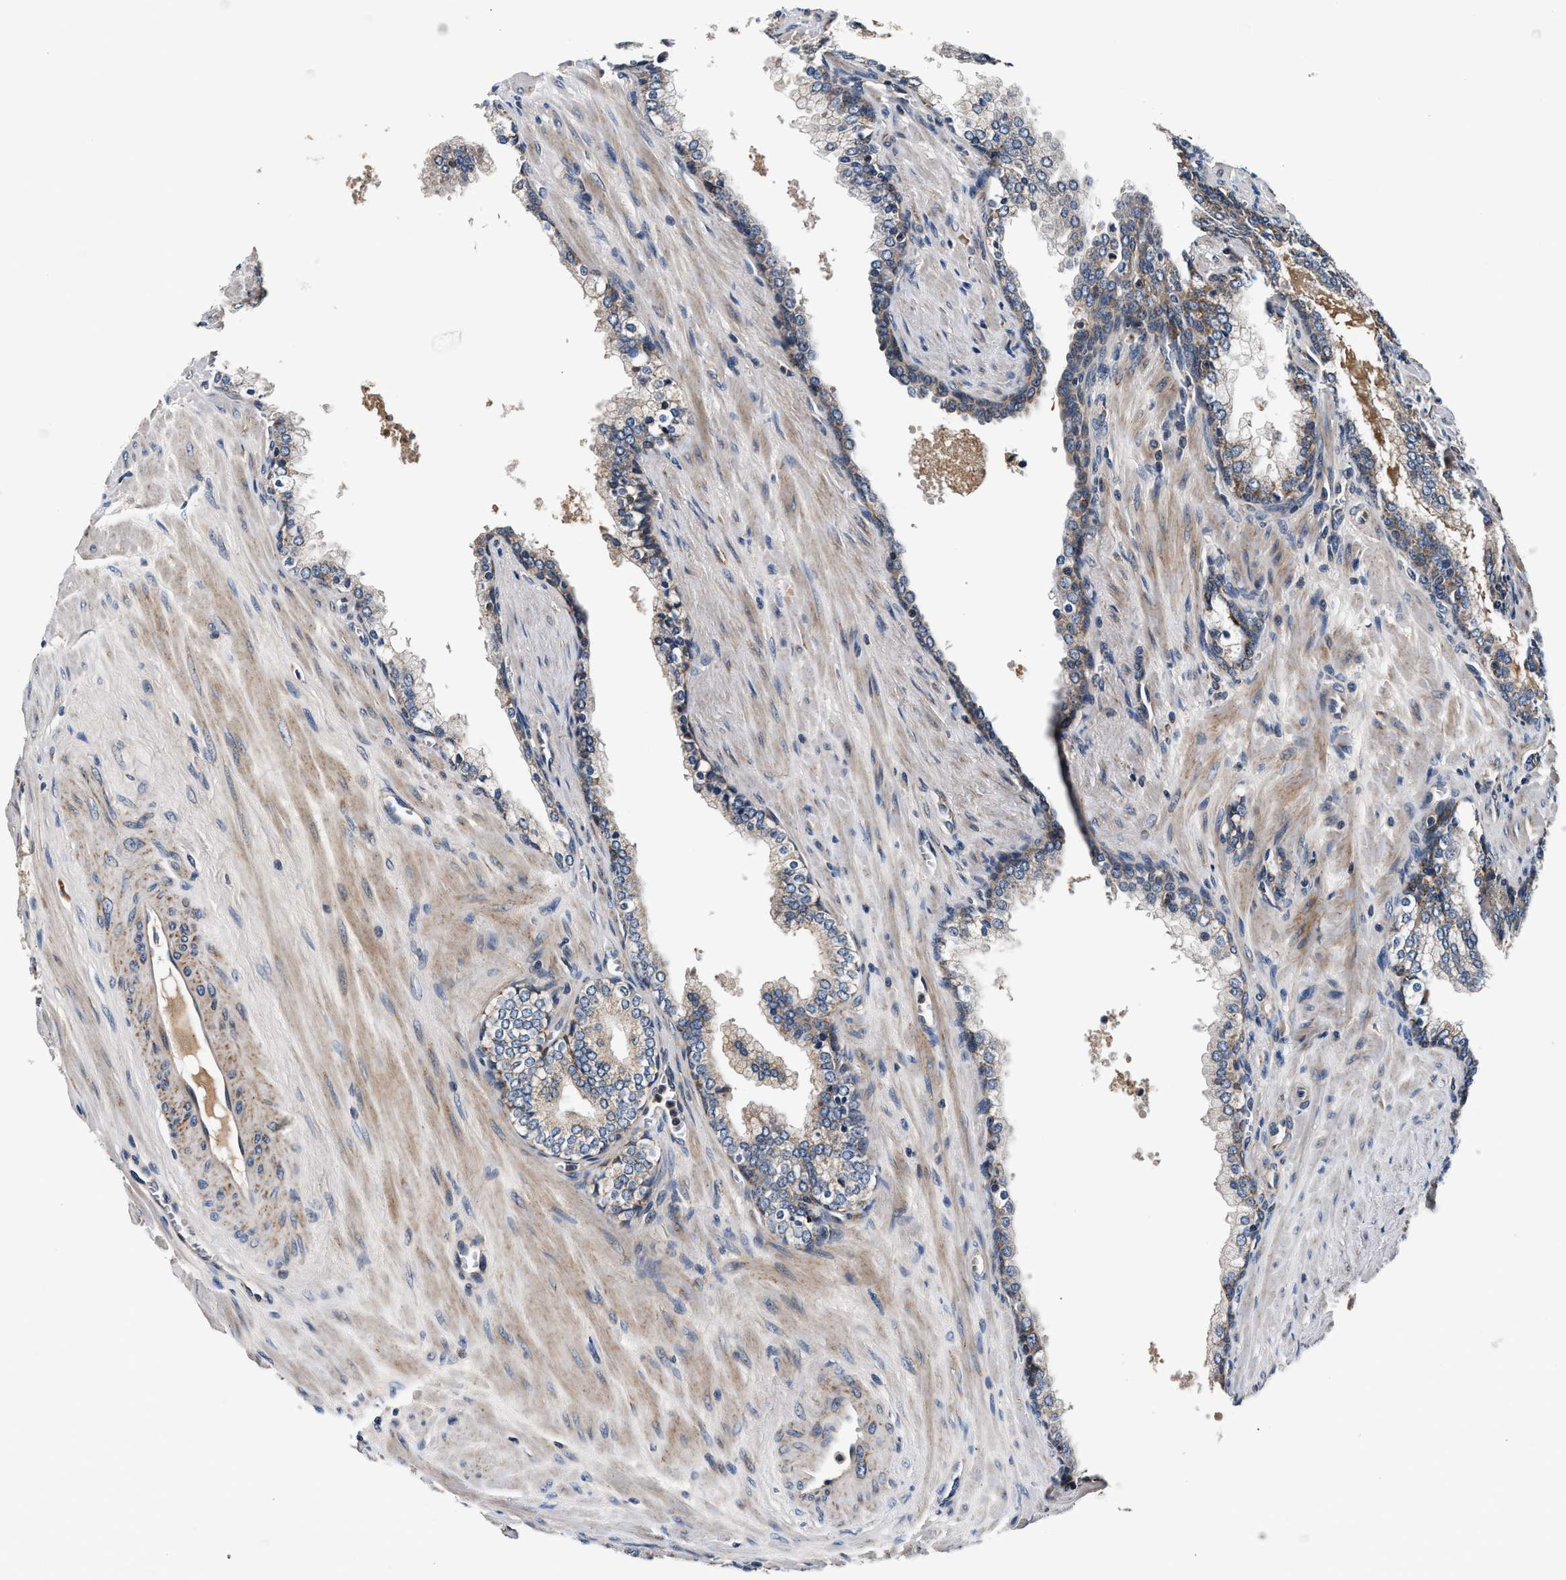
{"staining": {"intensity": "moderate", "quantity": ">75%", "location": "cytoplasmic/membranous"}, "tissue": "prostate cancer", "cell_type": "Tumor cells", "image_type": "cancer", "snomed": [{"axis": "morphology", "description": "Adenocarcinoma, Low grade"}, {"axis": "topography", "description": "Prostate"}], "caption": "Immunohistochemical staining of human prostate cancer shows moderate cytoplasmic/membranous protein positivity in about >75% of tumor cells.", "gene": "IMMT", "patient": {"sex": "male", "age": 58}}